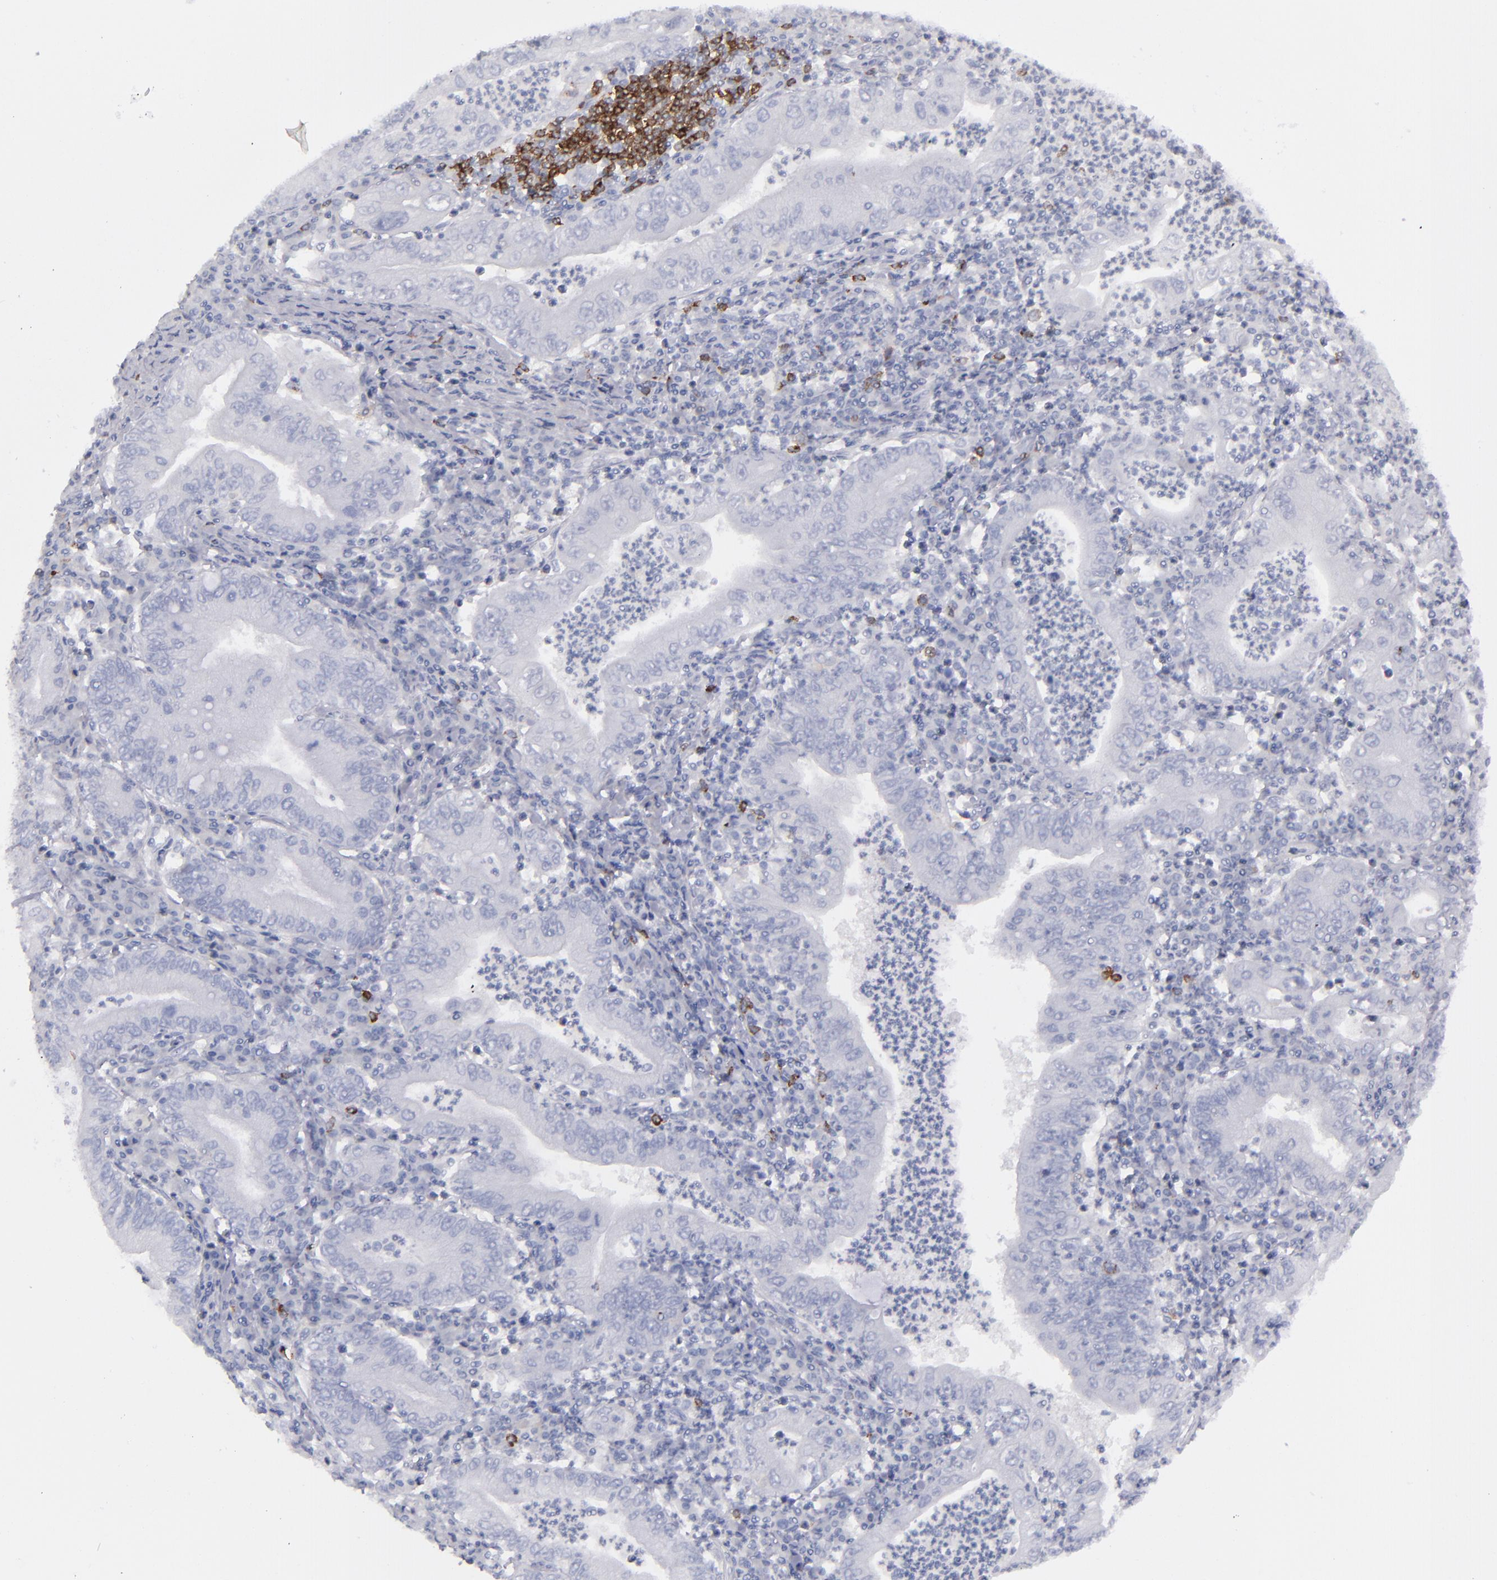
{"staining": {"intensity": "negative", "quantity": "none", "location": "none"}, "tissue": "stomach cancer", "cell_type": "Tumor cells", "image_type": "cancer", "snomed": [{"axis": "morphology", "description": "Normal tissue, NOS"}, {"axis": "morphology", "description": "Adenocarcinoma, NOS"}, {"axis": "topography", "description": "Esophagus"}, {"axis": "topography", "description": "Stomach, upper"}, {"axis": "topography", "description": "Peripheral nerve tissue"}], "caption": "Micrograph shows no protein expression in tumor cells of stomach cancer tissue.", "gene": "CD22", "patient": {"sex": "male", "age": 62}}